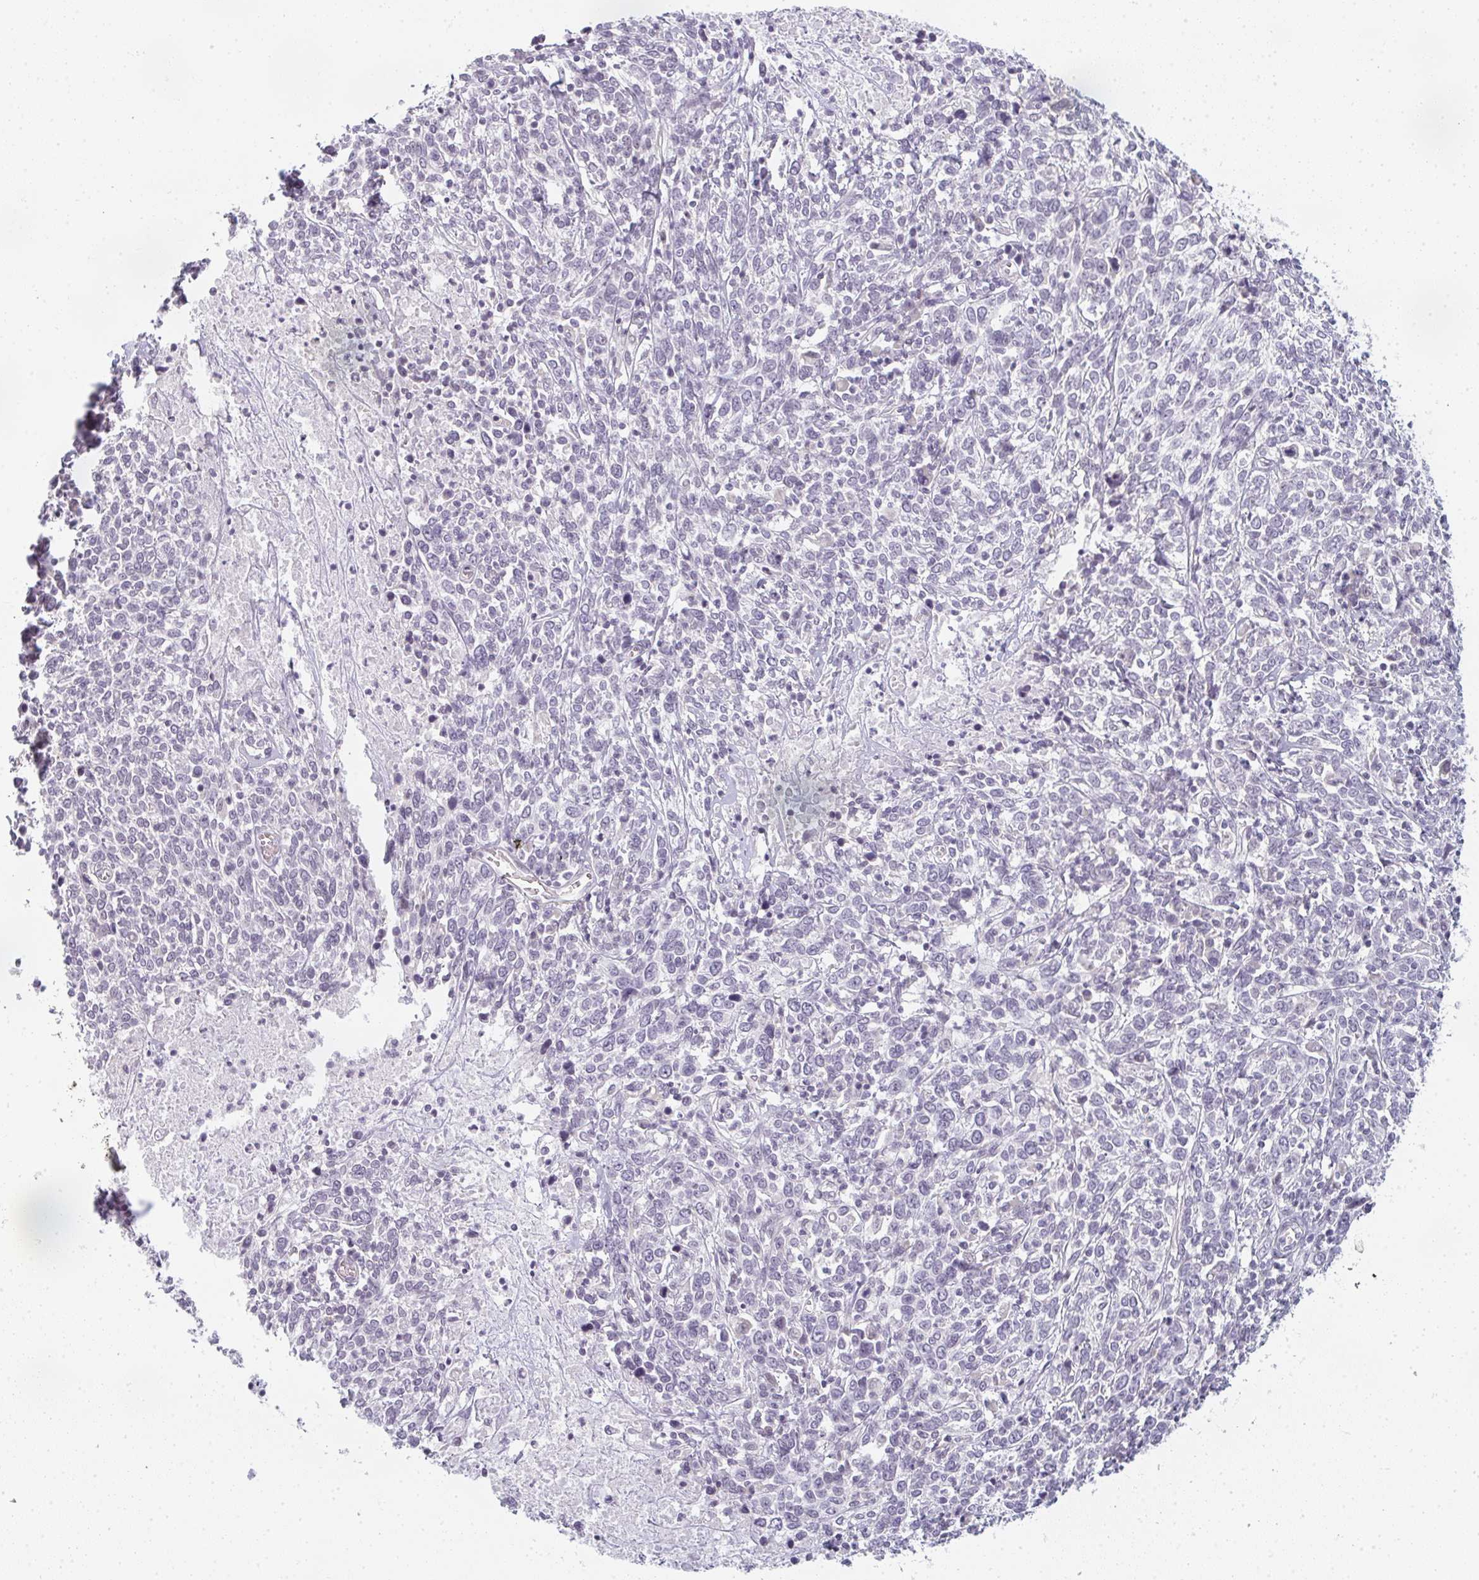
{"staining": {"intensity": "negative", "quantity": "none", "location": "none"}, "tissue": "cervical cancer", "cell_type": "Tumor cells", "image_type": "cancer", "snomed": [{"axis": "morphology", "description": "Squamous cell carcinoma, NOS"}, {"axis": "topography", "description": "Cervix"}], "caption": "Immunohistochemistry (IHC) photomicrograph of neoplastic tissue: squamous cell carcinoma (cervical) stained with DAB demonstrates no significant protein expression in tumor cells. The staining was performed using DAB (3,3'-diaminobenzidine) to visualize the protein expression in brown, while the nuclei were stained in blue with hematoxylin (Magnification: 20x).", "gene": "RBBP6", "patient": {"sex": "female", "age": 46}}